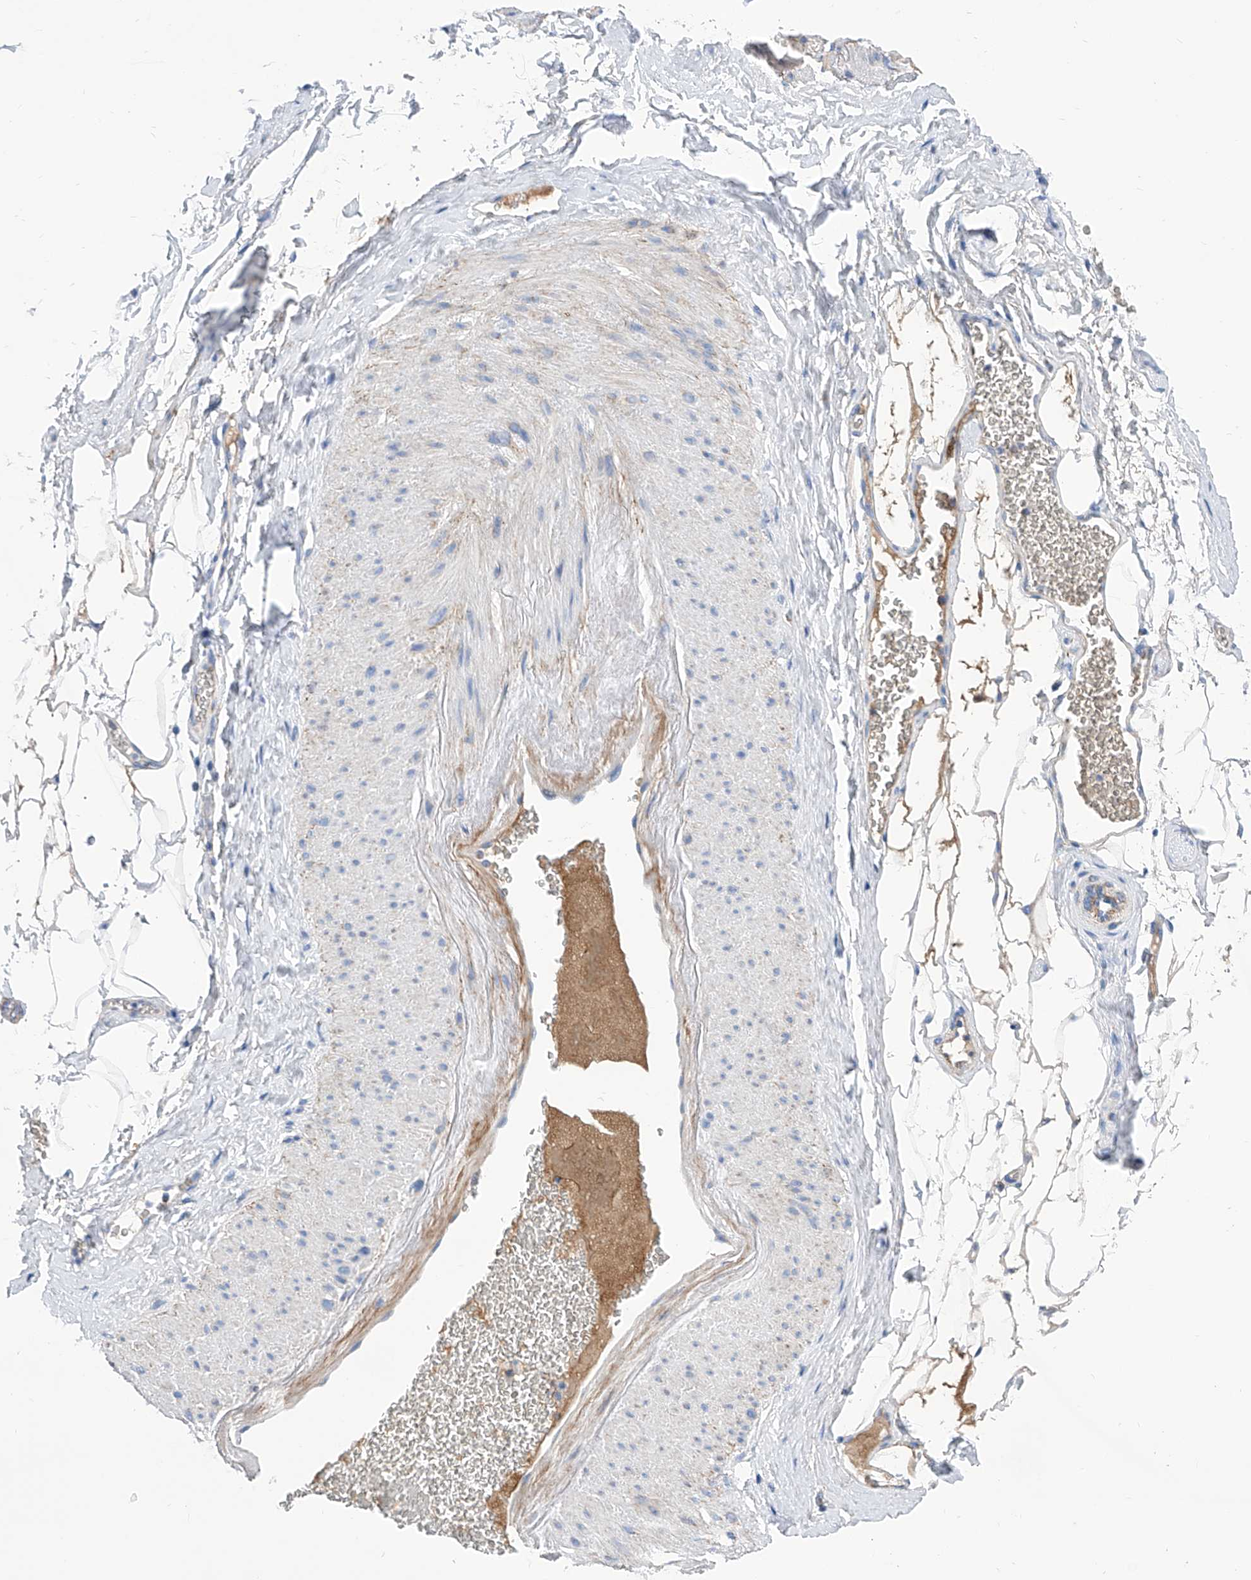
{"staining": {"intensity": "moderate", "quantity": "<25%", "location": "cytoplasmic/membranous"}, "tissue": "adipose tissue", "cell_type": "Adipocytes", "image_type": "normal", "snomed": [{"axis": "morphology", "description": "Normal tissue, NOS"}, {"axis": "morphology", "description": "Adenocarcinoma, Low grade"}, {"axis": "topography", "description": "Prostate"}, {"axis": "topography", "description": "Peripheral nerve tissue"}], "caption": "Normal adipose tissue displays moderate cytoplasmic/membranous expression in approximately <25% of adipocytes, visualized by immunohistochemistry.", "gene": "SRBD1", "patient": {"sex": "male", "age": 63}}